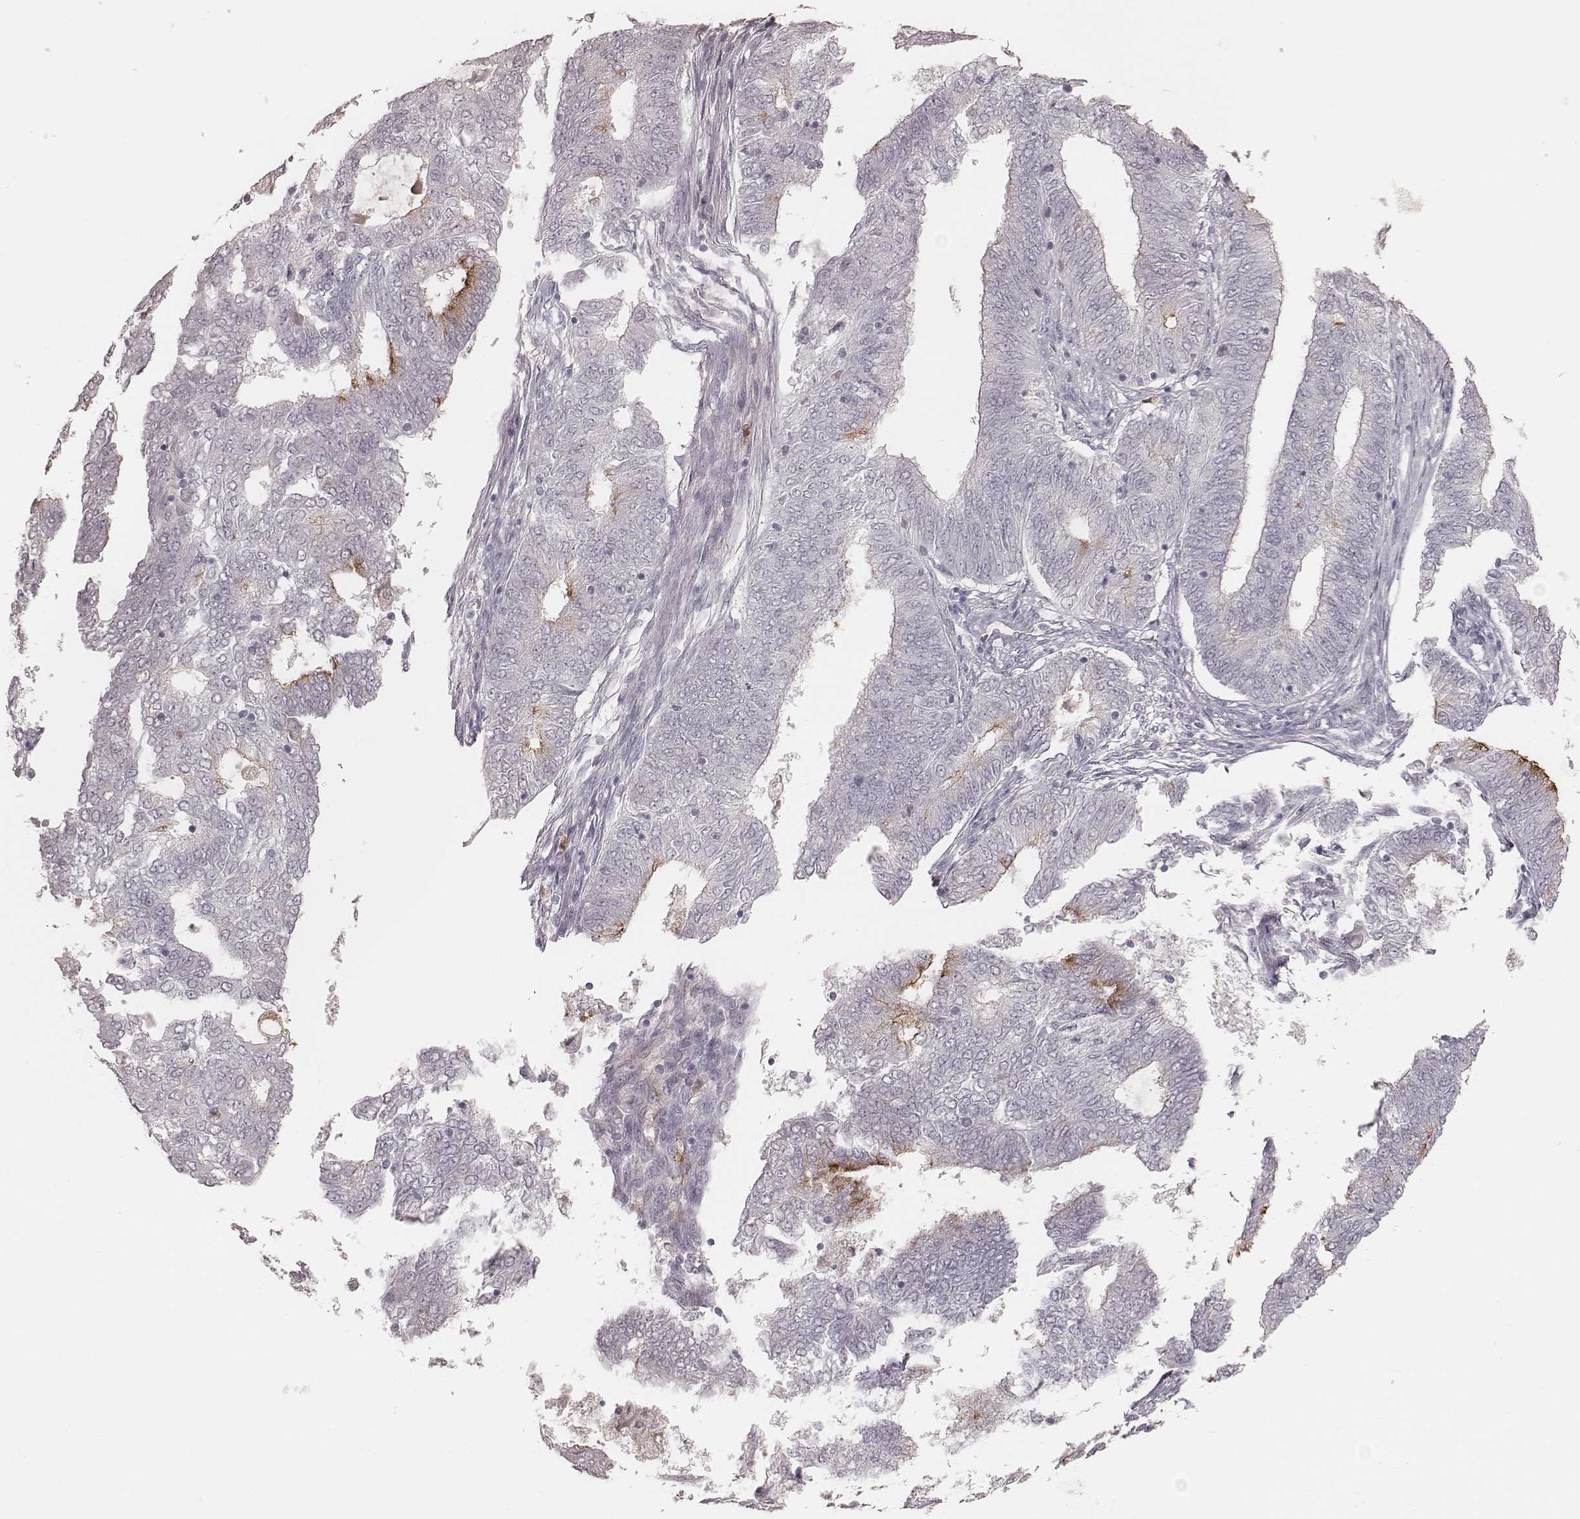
{"staining": {"intensity": "negative", "quantity": "none", "location": "none"}, "tissue": "endometrial cancer", "cell_type": "Tumor cells", "image_type": "cancer", "snomed": [{"axis": "morphology", "description": "Adenocarcinoma, NOS"}, {"axis": "topography", "description": "Endometrium"}], "caption": "DAB (3,3'-diaminobenzidine) immunohistochemical staining of adenocarcinoma (endometrial) exhibits no significant expression in tumor cells.", "gene": "KITLG", "patient": {"sex": "female", "age": 62}}